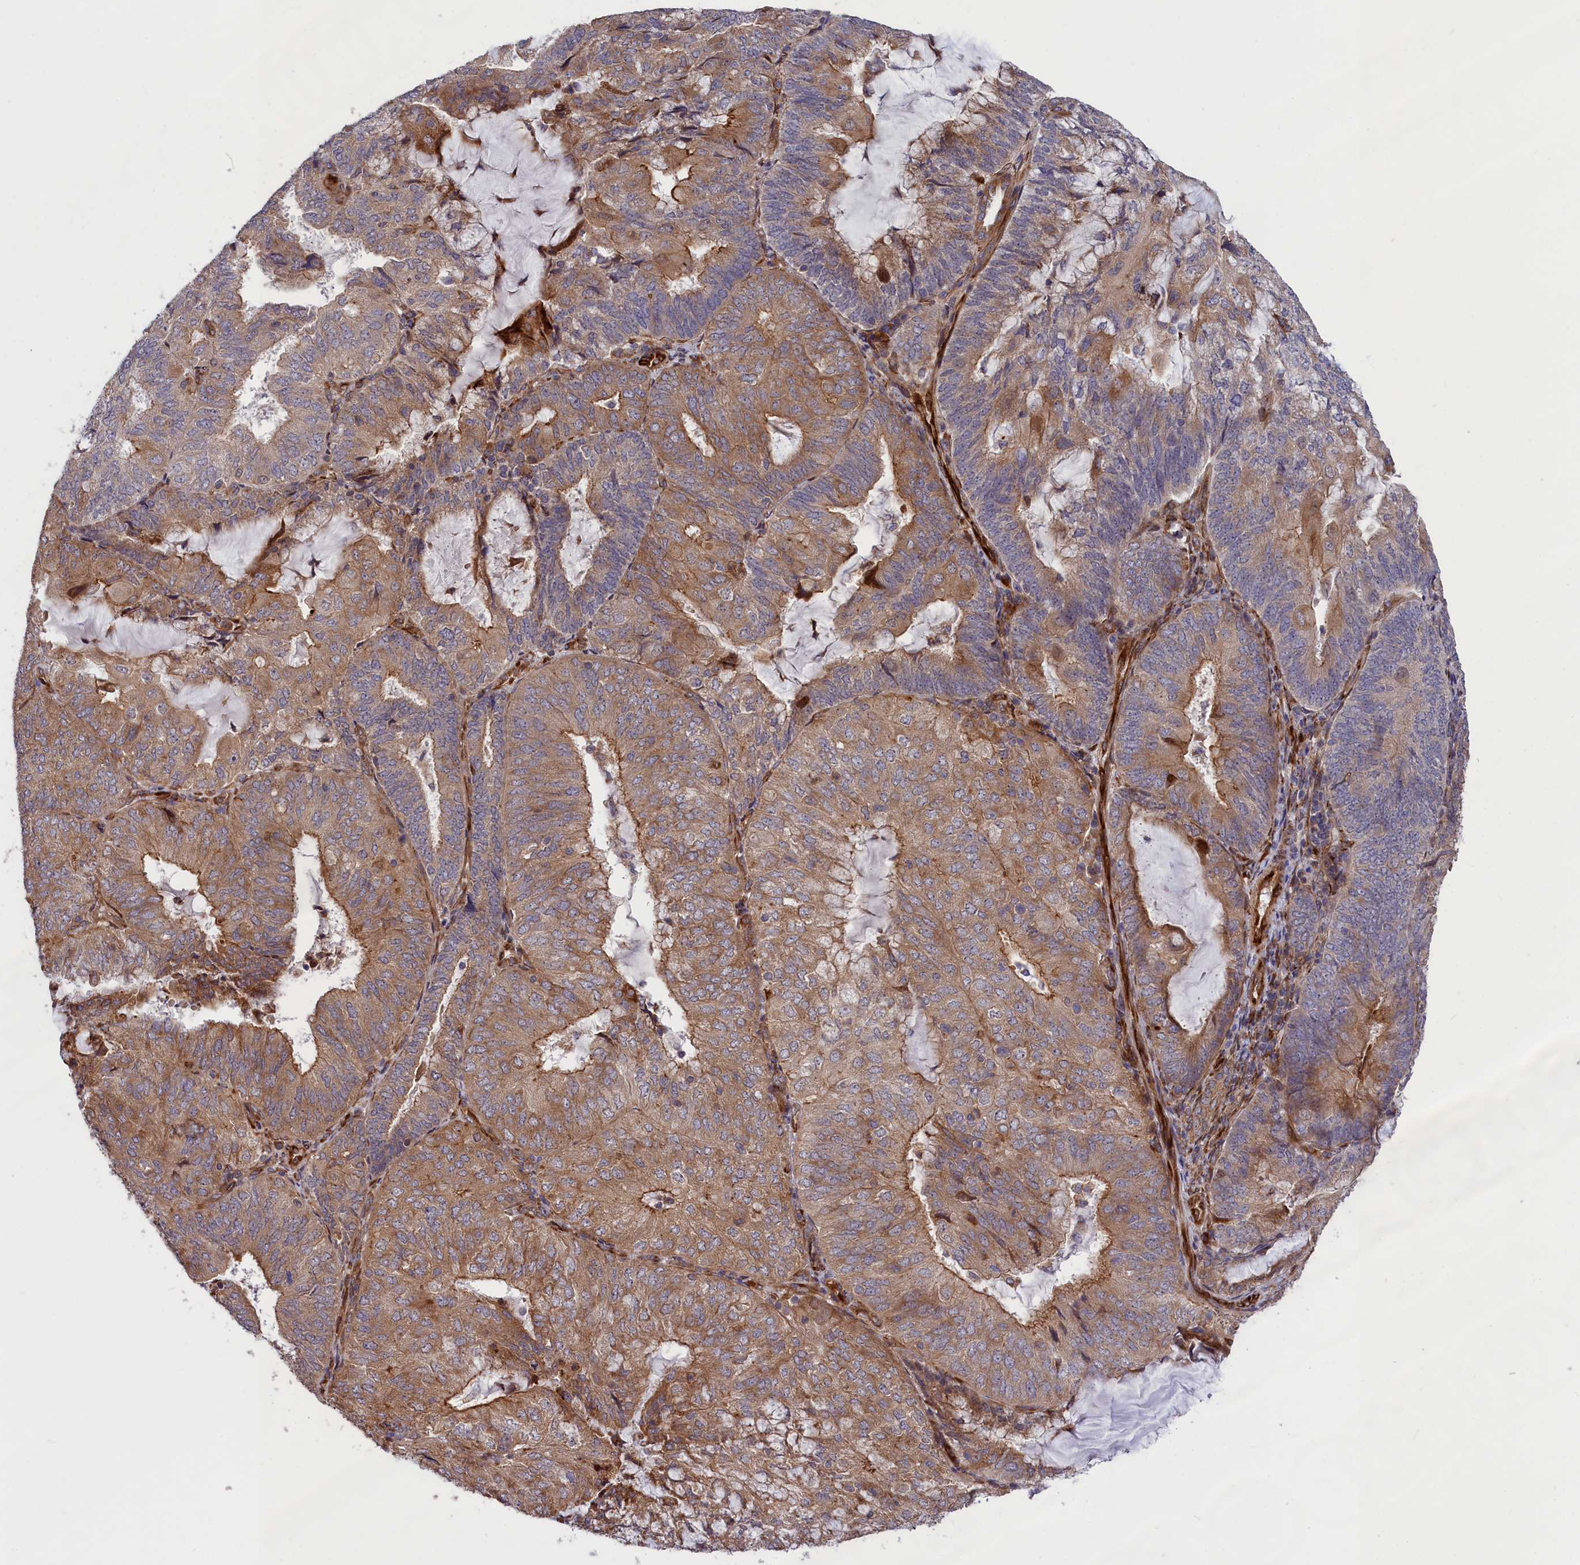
{"staining": {"intensity": "moderate", "quantity": ">75%", "location": "cytoplasmic/membranous"}, "tissue": "endometrial cancer", "cell_type": "Tumor cells", "image_type": "cancer", "snomed": [{"axis": "morphology", "description": "Adenocarcinoma, NOS"}, {"axis": "topography", "description": "Endometrium"}], "caption": "An IHC histopathology image of neoplastic tissue is shown. Protein staining in brown highlights moderate cytoplasmic/membranous positivity in adenocarcinoma (endometrial) within tumor cells.", "gene": "DDX60L", "patient": {"sex": "female", "age": 81}}